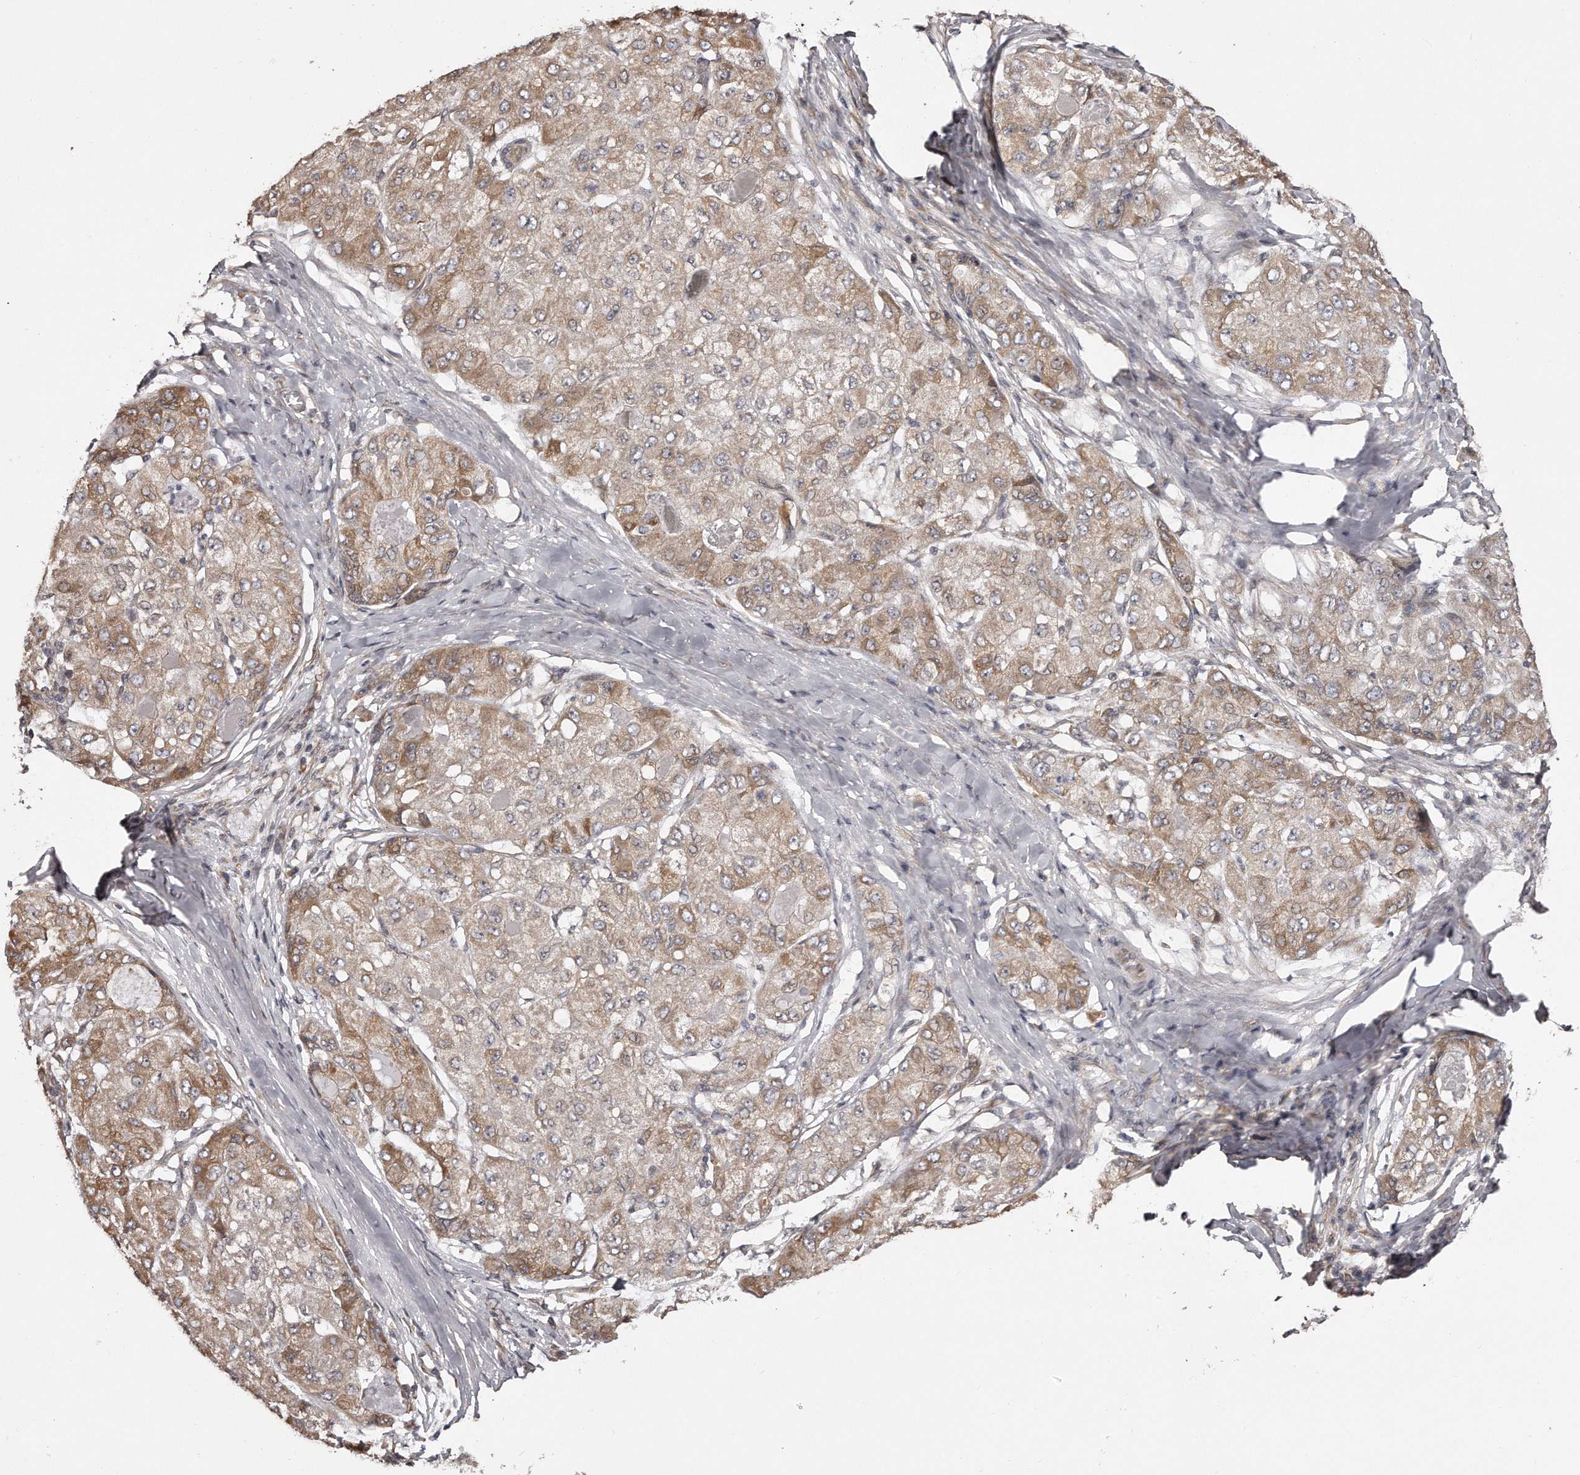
{"staining": {"intensity": "moderate", "quantity": ">75%", "location": "cytoplasmic/membranous"}, "tissue": "liver cancer", "cell_type": "Tumor cells", "image_type": "cancer", "snomed": [{"axis": "morphology", "description": "Carcinoma, Hepatocellular, NOS"}, {"axis": "topography", "description": "Liver"}], "caption": "Hepatocellular carcinoma (liver) stained with a brown dye reveals moderate cytoplasmic/membranous positive positivity in approximately >75% of tumor cells.", "gene": "TRAPPC14", "patient": {"sex": "male", "age": 80}}